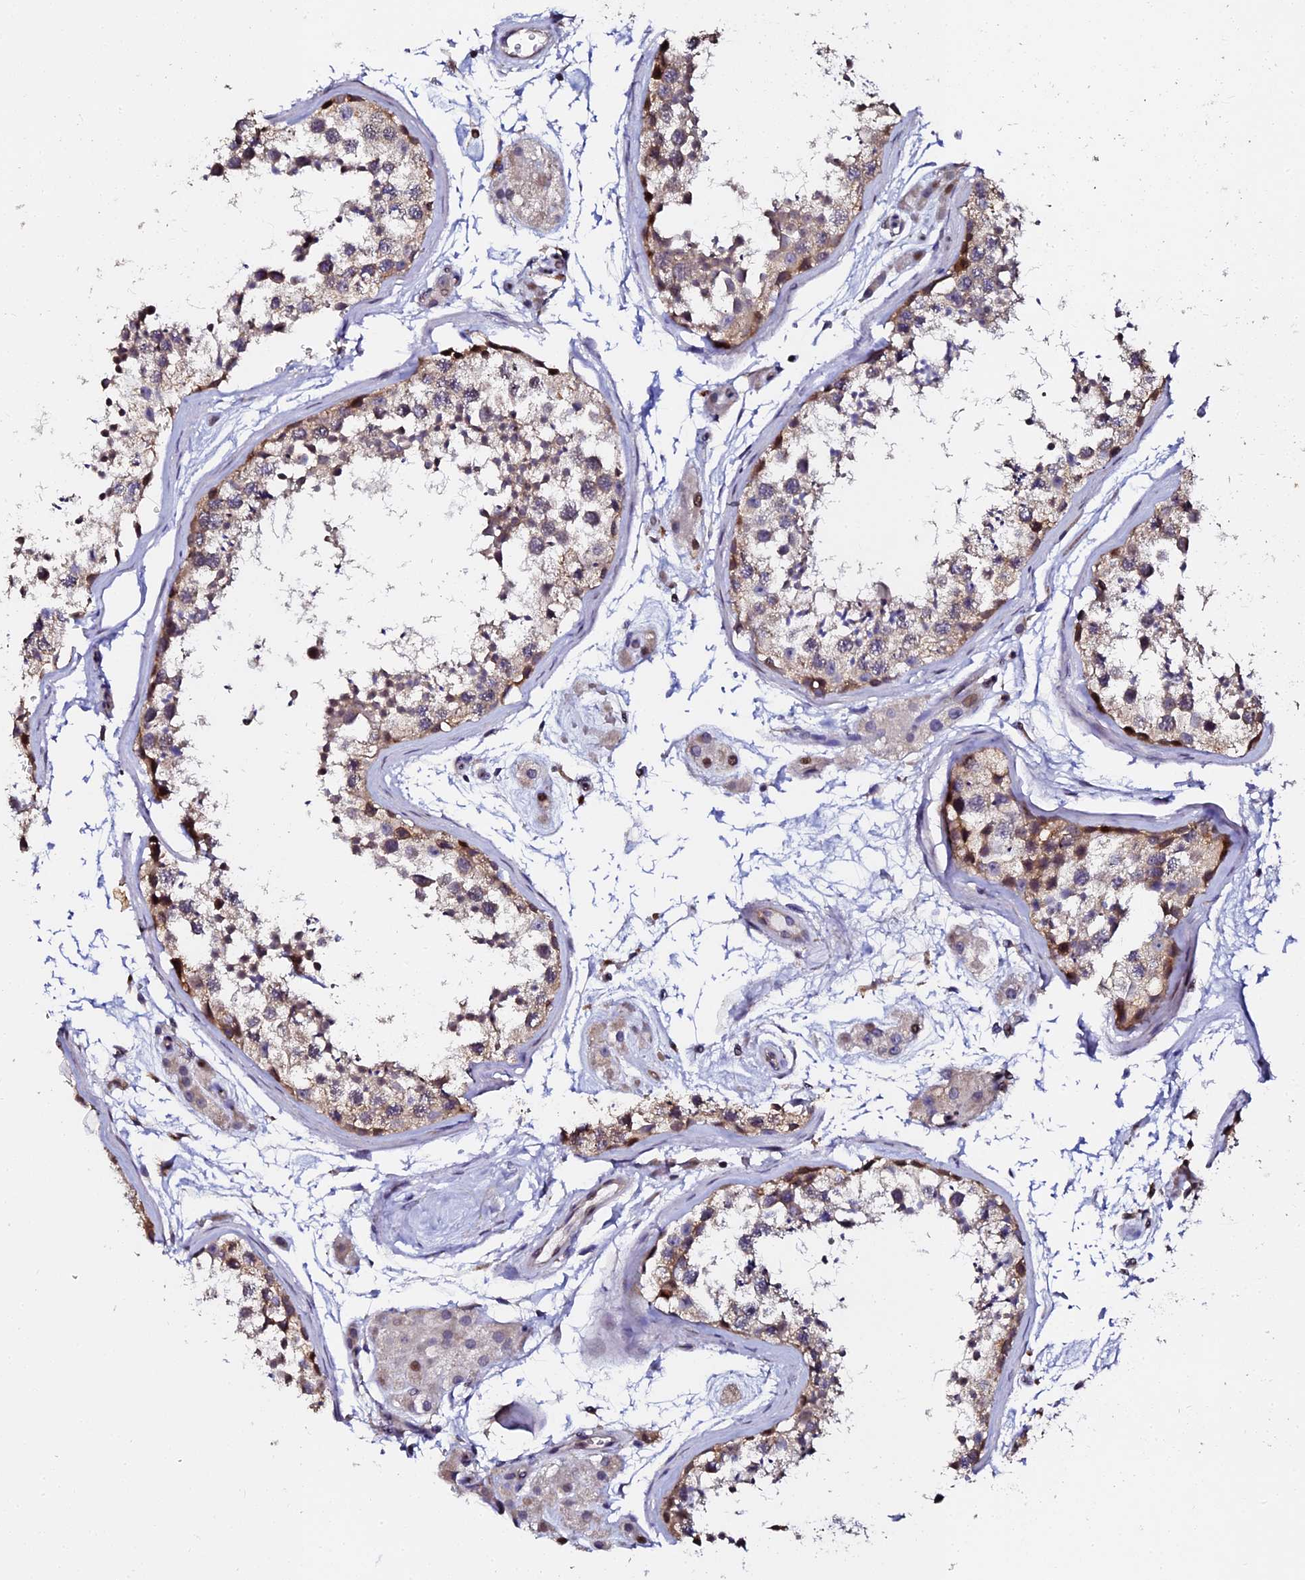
{"staining": {"intensity": "strong", "quantity": "<25%", "location": "cytoplasmic/membranous,nuclear"}, "tissue": "testis", "cell_type": "Cells in seminiferous ducts", "image_type": "normal", "snomed": [{"axis": "morphology", "description": "Normal tissue, NOS"}, {"axis": "topography", "description": "Testis"}], "caption": "Cells in seminiferous ducts demonstrate medium levels of strong cytoplasmic/membranous,nuclear positivity in about <25% of cells in normal testis.", "gene": "GPN3", "patient": {"sex": "male", "age": 56}}